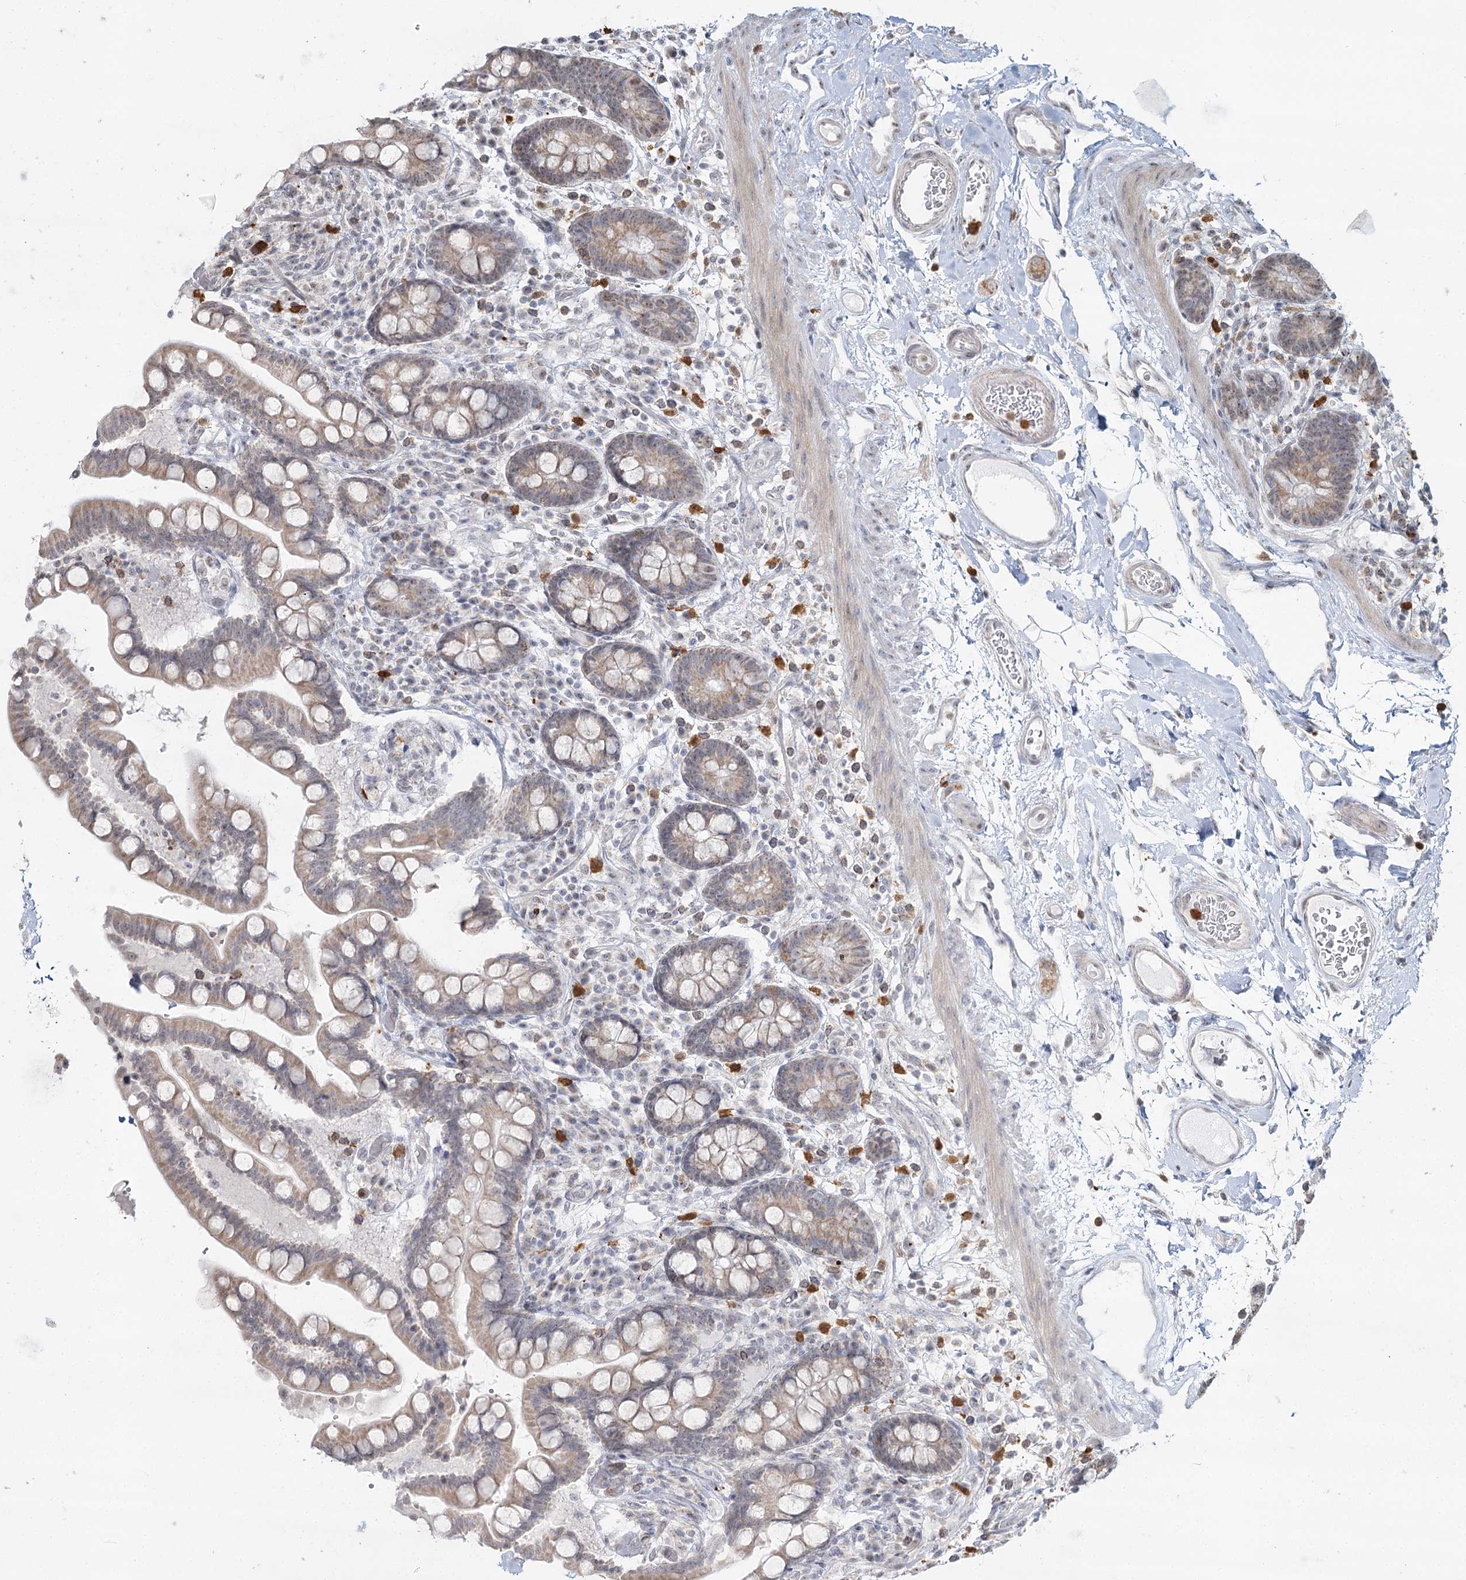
{"staining": {"intensity": "negative", "quantity": "none", "location": "none"}, "tissue": "colon", "cell_type": "Endothelial cells", "image_type": "normal", "snomed": [{"axis": "morphology", "description": "Normal tissue, NOS"}, {"axis": "topography", "description": "Colon"}], "caption": "A high-resolution histopathology image shows immunohistochemistry (IHC) staining of benign colon, which reveals no significant expression in endothelial cells.", "gene": "ATAD1", "patient": {"sex": "male", "age": 73}}